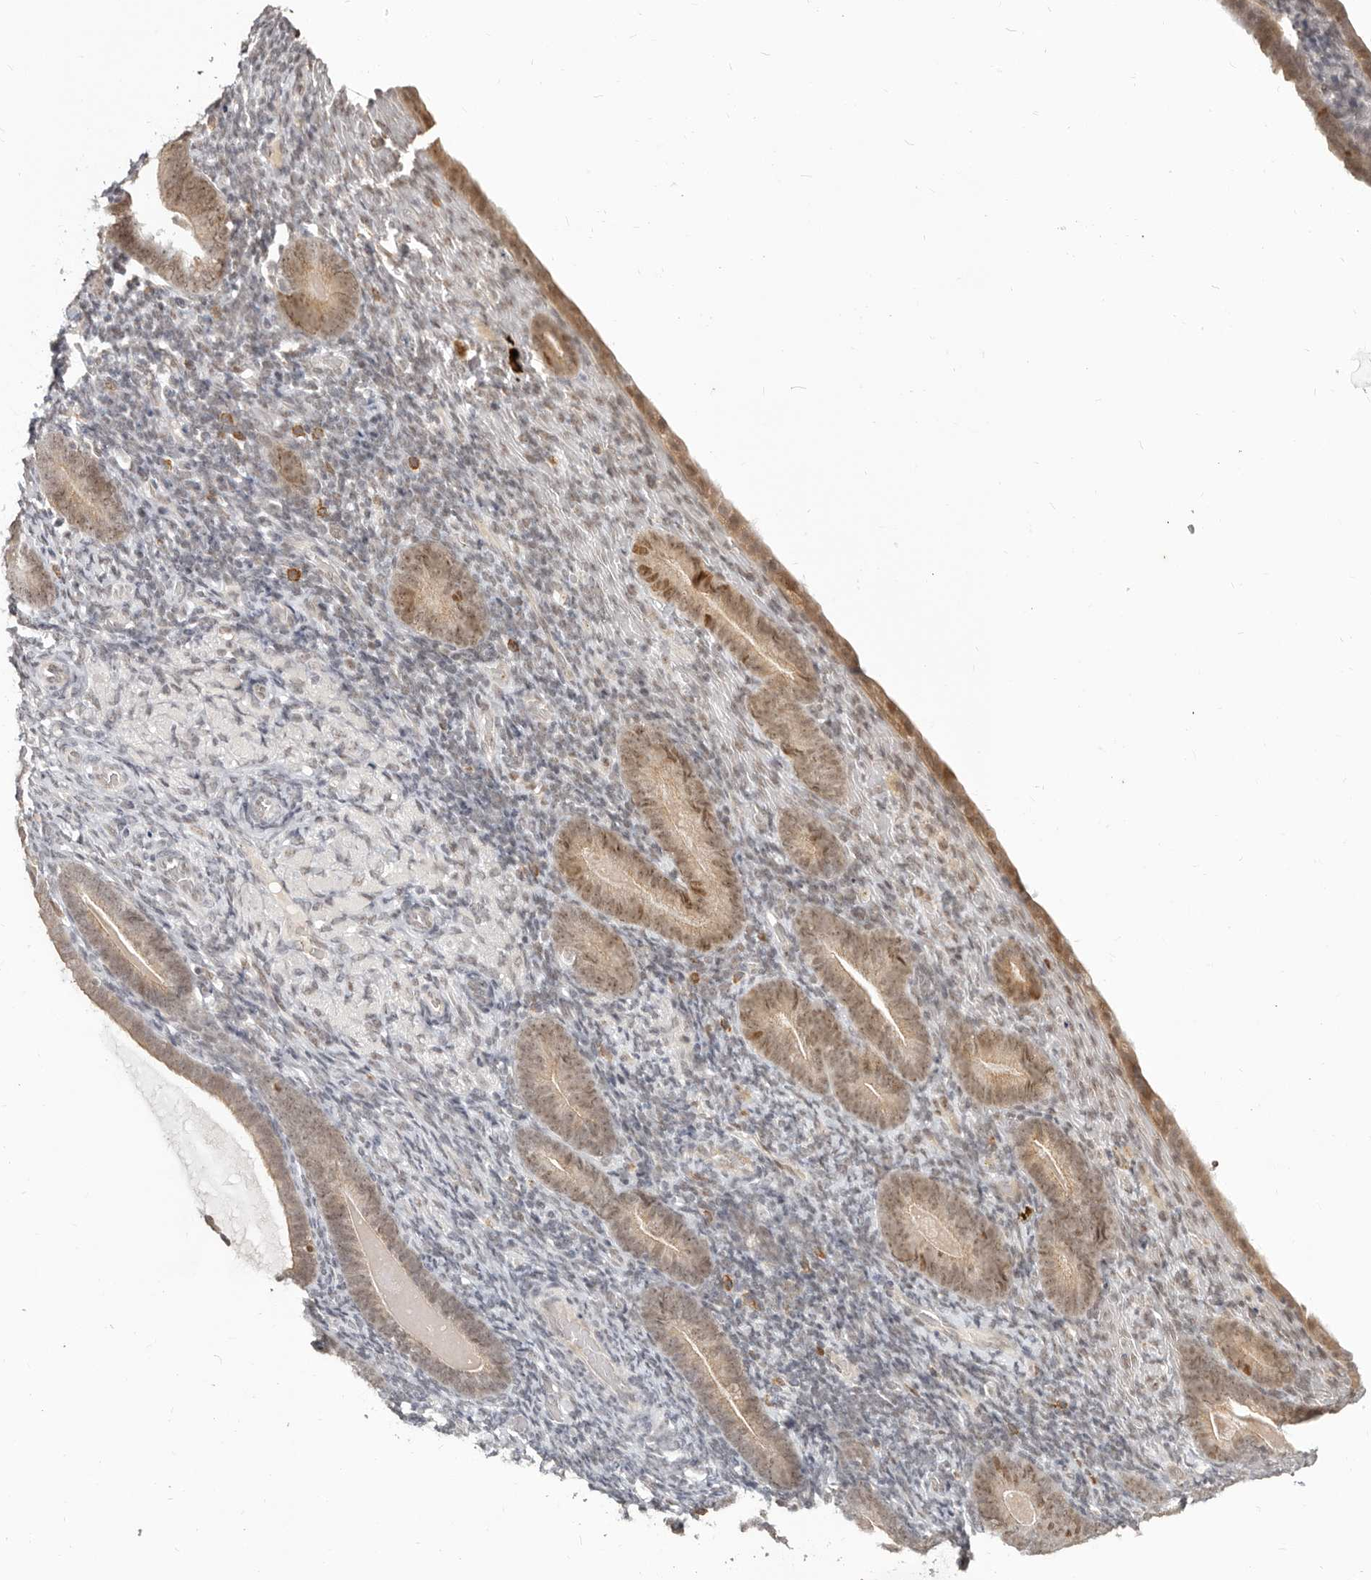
{"staining": {"intensity": "moderate", "quantity": "<25%", "location": "nuclear"}, "tissue": "endometrium", "cell_type": "Cells in endometrial stroma", "image_type": "normal", "snomed": [{"axis": "morphology", "description": "Normal tissue, NOS"}, {"axis": "topography", "description": "Endometrium"}], "caption": "The image displays immunohistochemical staining of unremarkable endometrium. There is moderate nuclear staining is identified in about <25% of cells in endometrial stroma. Using DAB (3,3'-diaminobenzidine) (brown) and hematoxylin (blue) stains, captured at high magnification using brightfield microscopy.", "gene": "RFC2", "patient": {"sex": "female", "age": 51}}